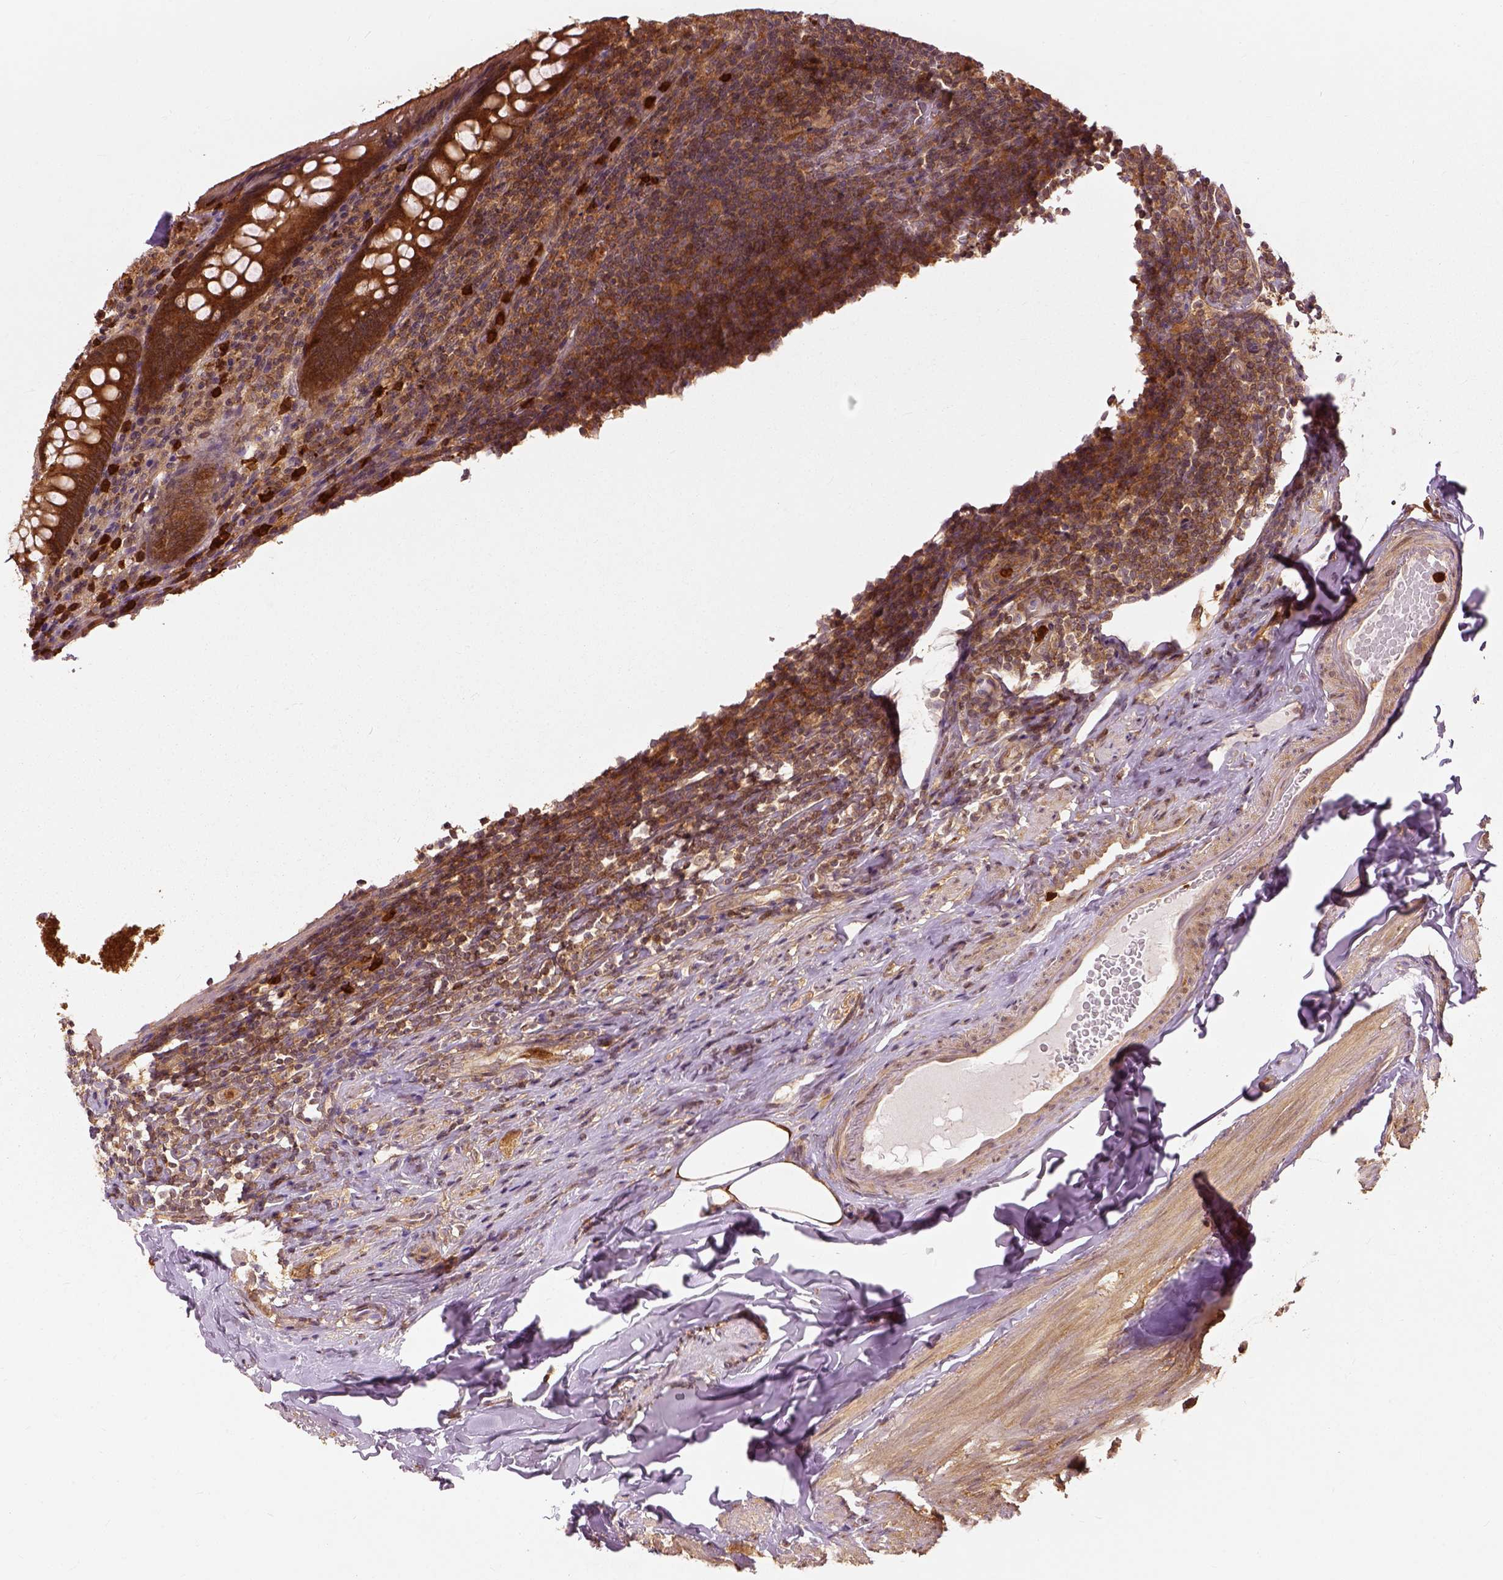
{"staining": {"intensity": "strong", "quantity": ">75%", "location": "cytoplasmic/membranous"}, "tissue": "appendix", "cell_type": "Glandular cells", "image_type": "normal", "snomed": [{"axis": "morphology", "description": "Normal tissue, NOS"}, {"axis": "topography", "description": "Appendix"}], "caption": "This is a histology image of IHC staining of benign appendix, which shows strong expression in the cytoplasmic/membranous of glandular cells.", "gene": "GPI", "patient": {"sex": "male", "age": 47}}